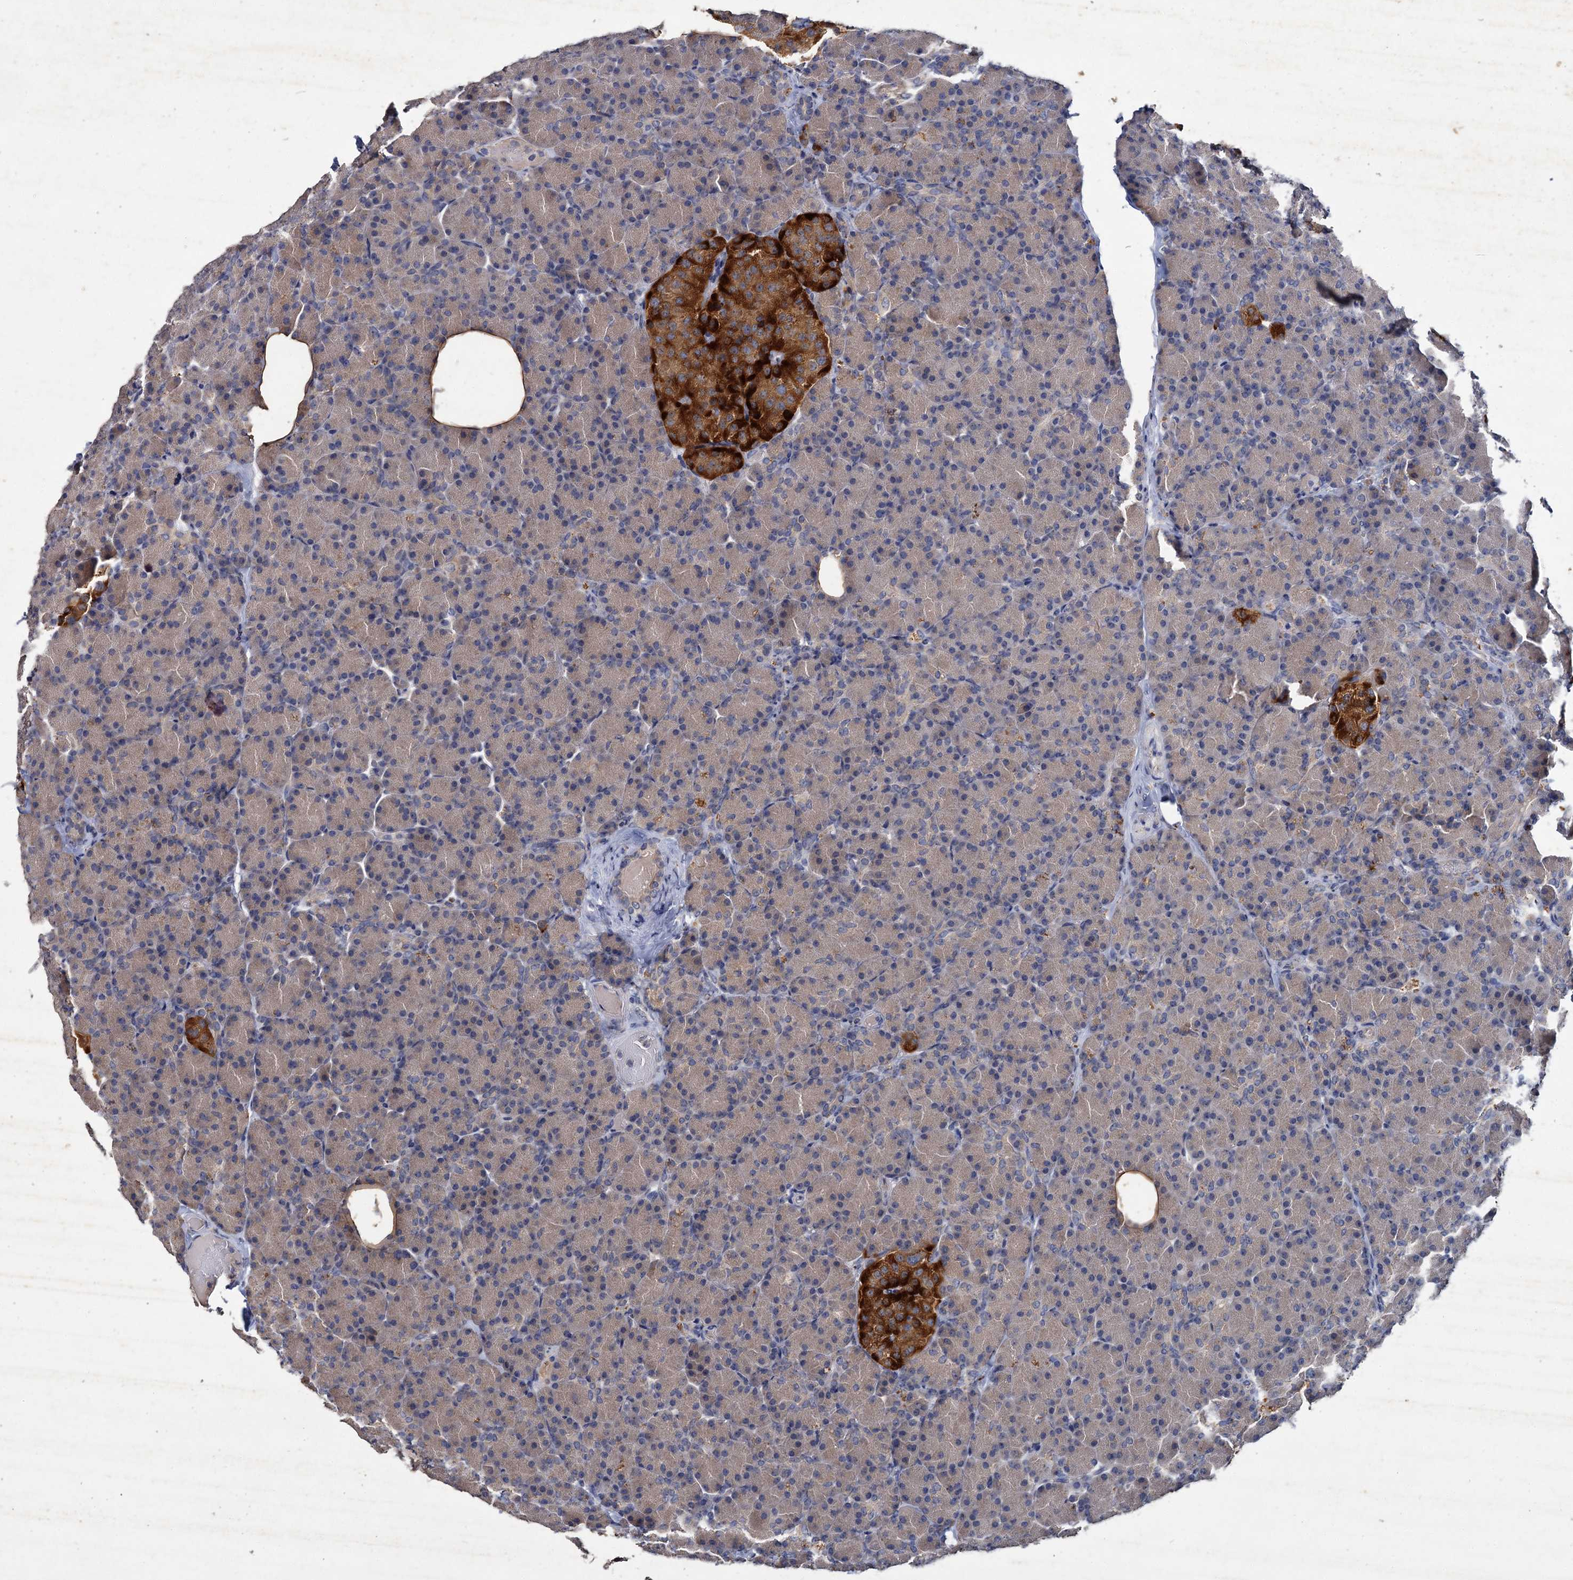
{"staining": {"intensity": "negative", "quantity": "none", "location": "none"}, "tissue": "pancreas", "cell_type": "Exocrine glandular cells", "image_type": "normal", "snomed": [{"axis": "morphology", "description": "Normal tissue, NOS"}, {"axis": "topography", "description": "Pancreas"}], "caption": "Immunohistochemistry micrograph of normal human pancreas stained for a protein (brown), which reveals no expression in exocrine glandular cells.", "gene": "ATP9A", "patient": {"sex": "female", "age": 43}}